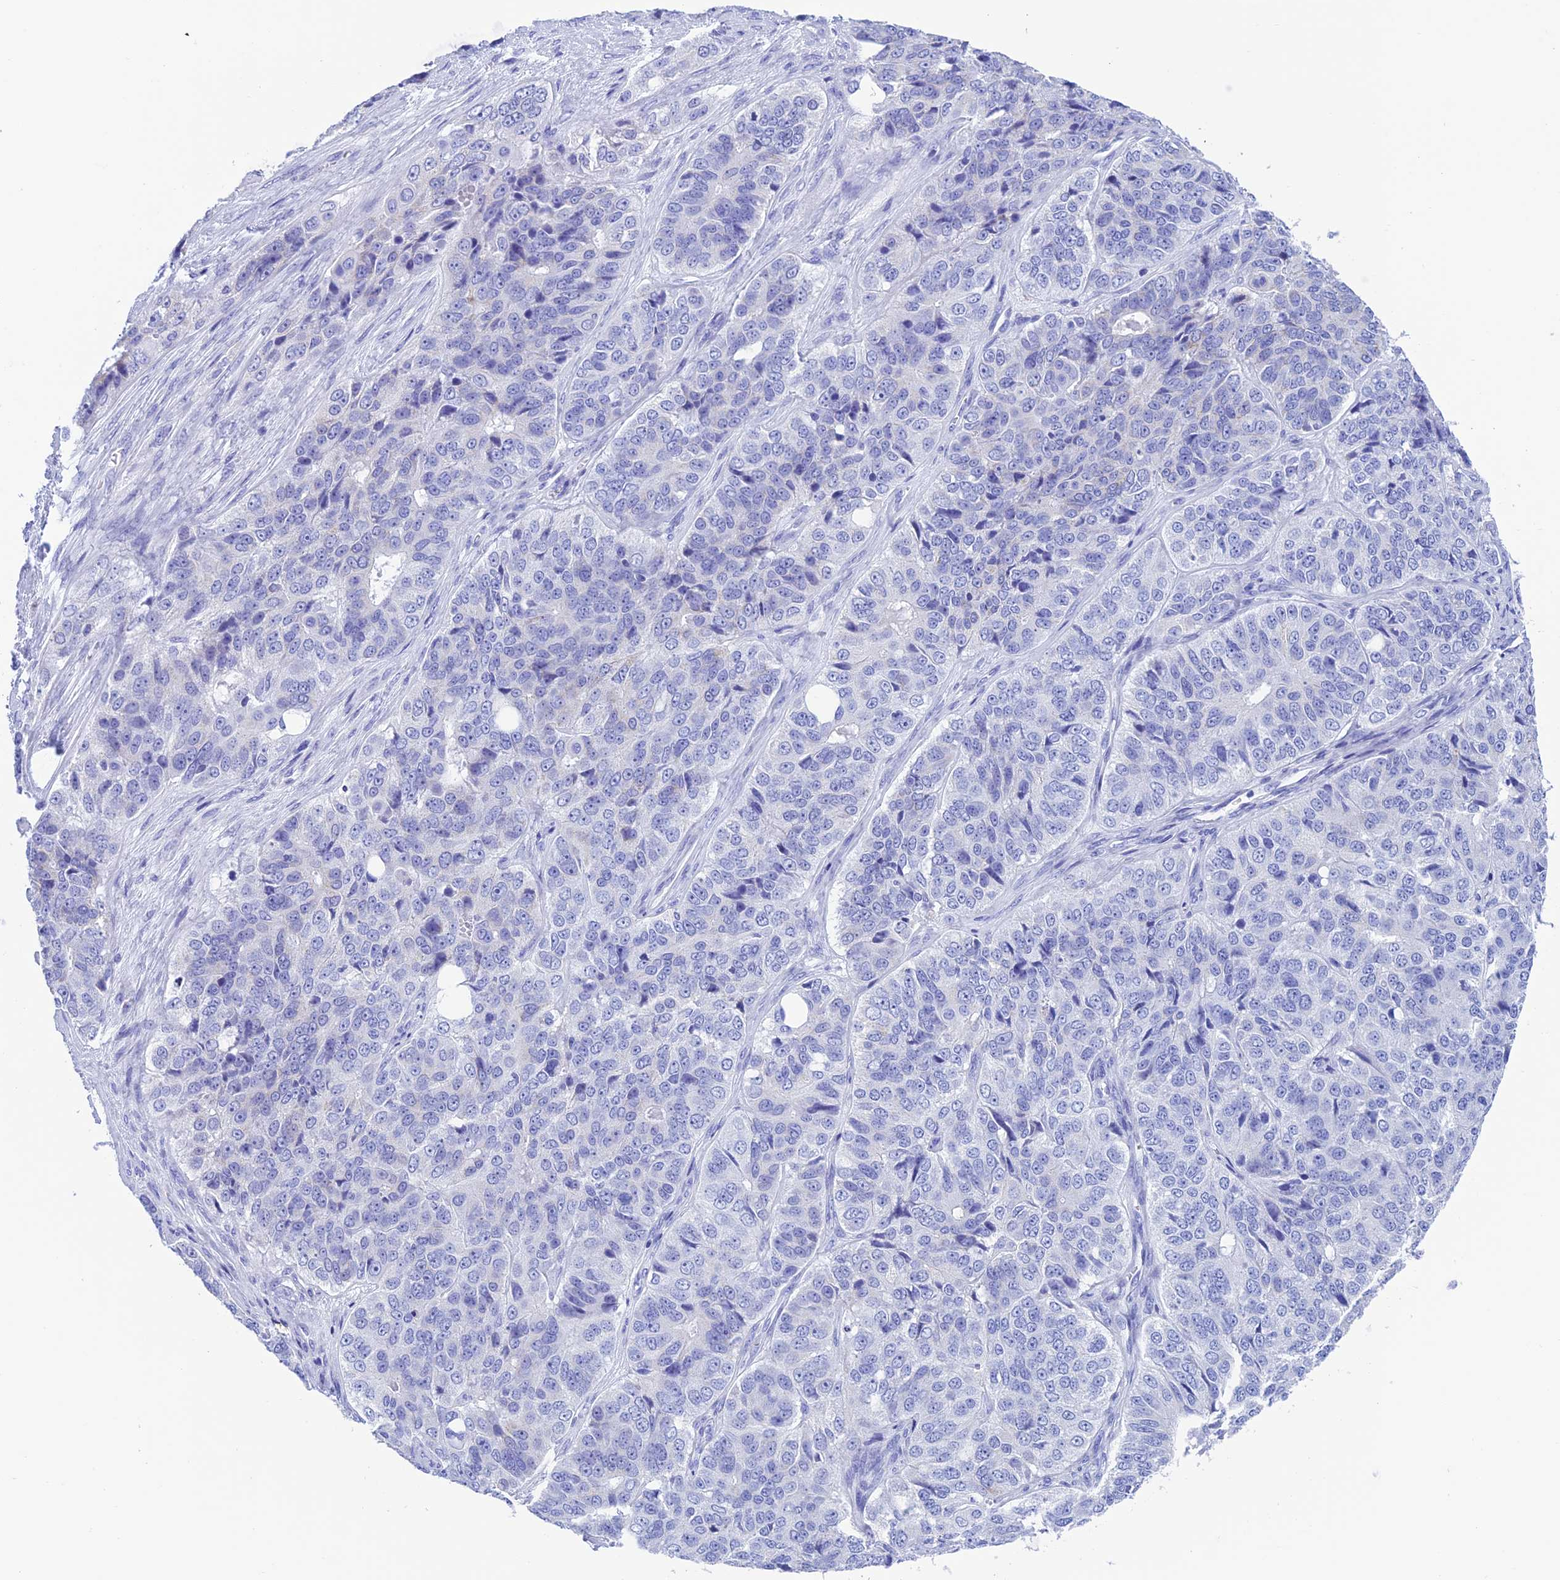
{"staining": {"intensity": "moderate", "quantity": "<25%", "location": "cytoplasmic/membranous"}, "tissue": "ovarian cancer", "cell_type": "Tumor cells", "image_type": "cancer", "snomed": [{"axis": "morphology", "description": "Carcinoma, endometroid"}, {"axis": "topography", "description": "Ovary"}], "caption": "Brown immunohistochemical staining in endometroid carcinoma (ovarian) shows moderate cytoplasmic/membranous expression in about <25% of tumor cells.", "gene": "NXPE4", "patient": {"sex": "female", "age": 51}}